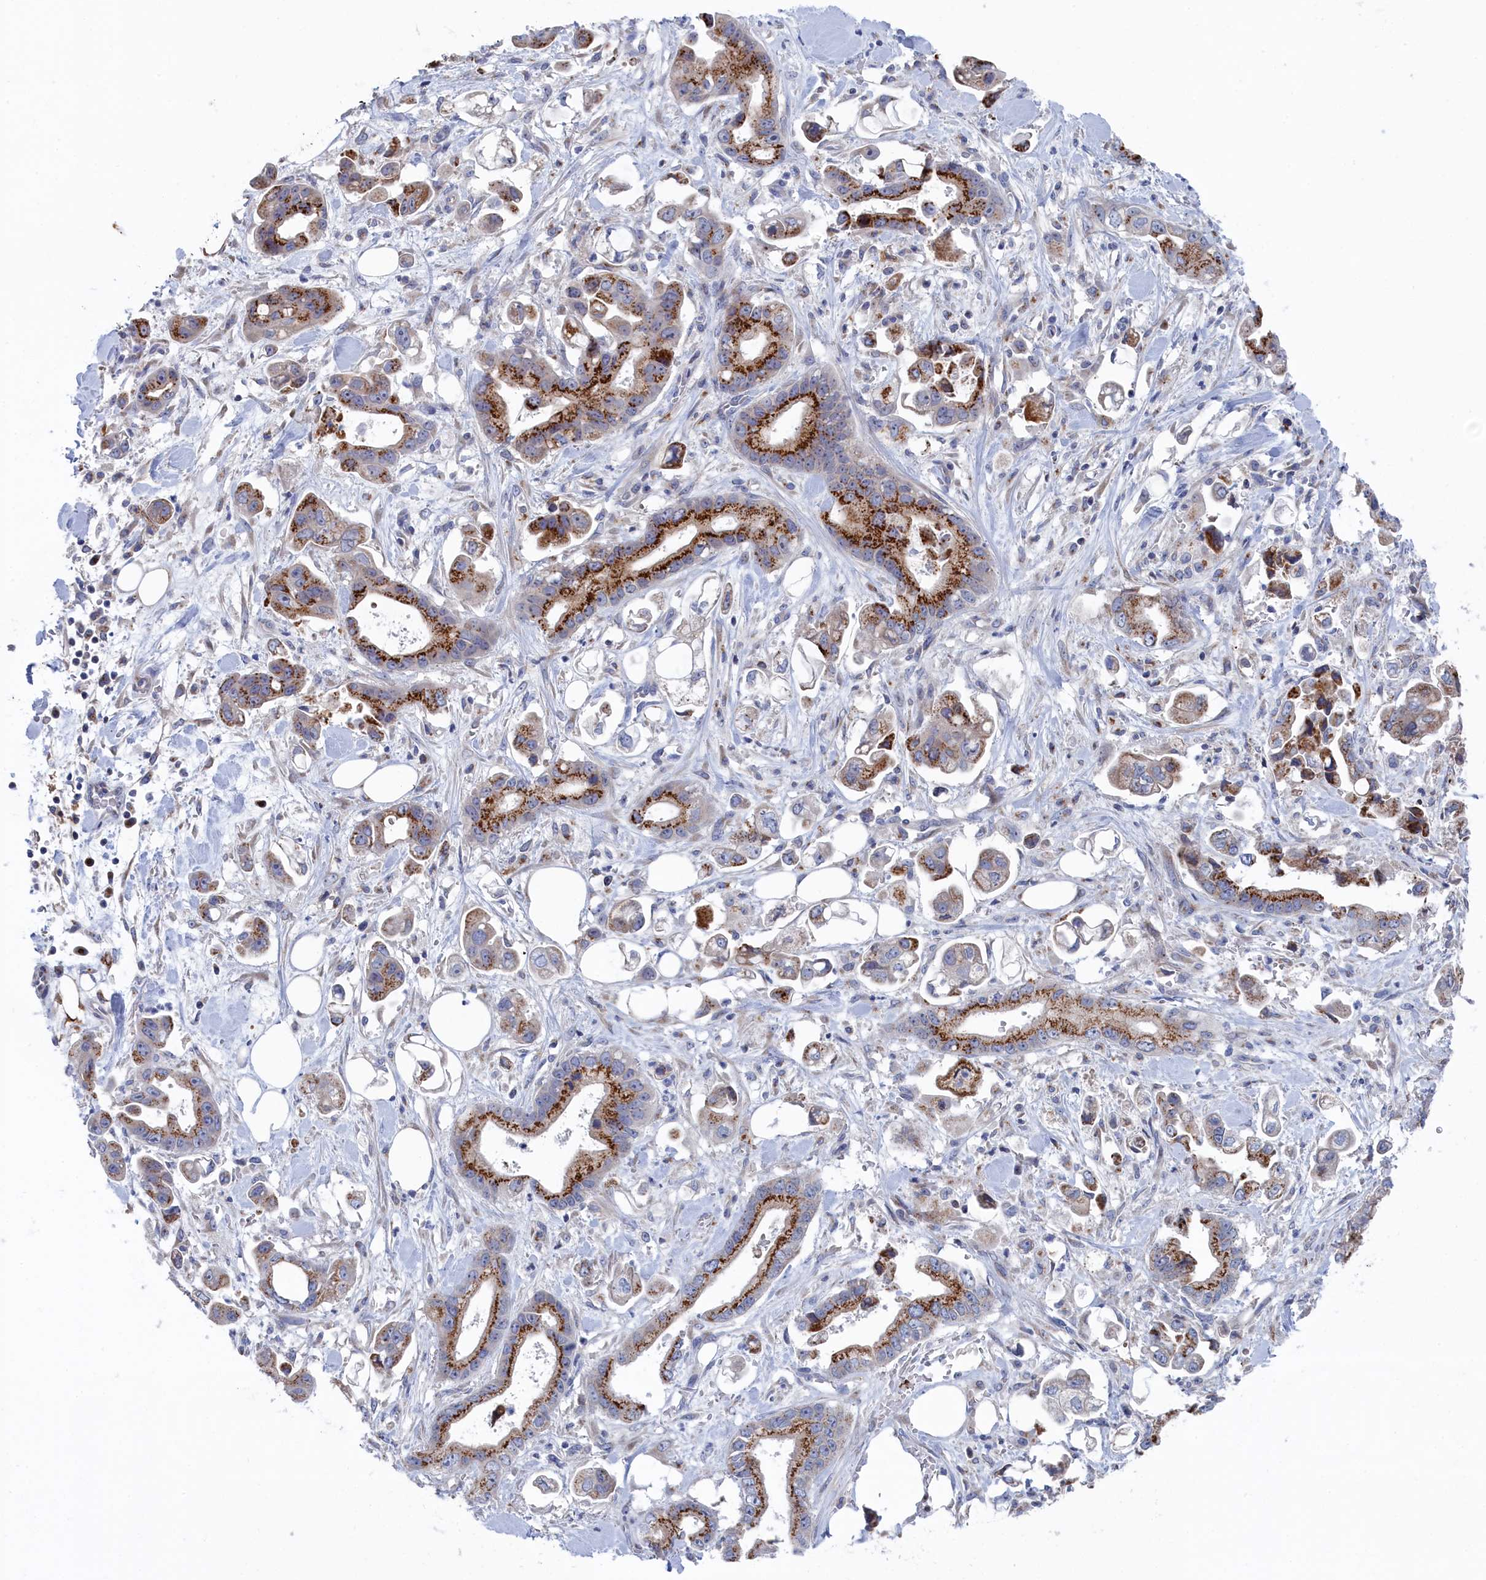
{"staining": {"intensity": "strong", "quantity": "25%-75%", "location": "cytoplasmic/membranous"}, "tissue": "stomach cancer", "cell_type": "Tumor cells", "image_type": "cancer", "snomed": [{"axis": "morphology", "description": "Adenocarcinoma, NOS"}, {"axis": "topography", "description": "Stomach"}], "caption": "Protein staining demonstrates strong cytoplasmic/membranous staining in approximately 25%-75% of tumor cells in stomach cancer (adenocarcinoma).", "gene": "IRX1", "patient": {"sex": "male", "age": 62}}